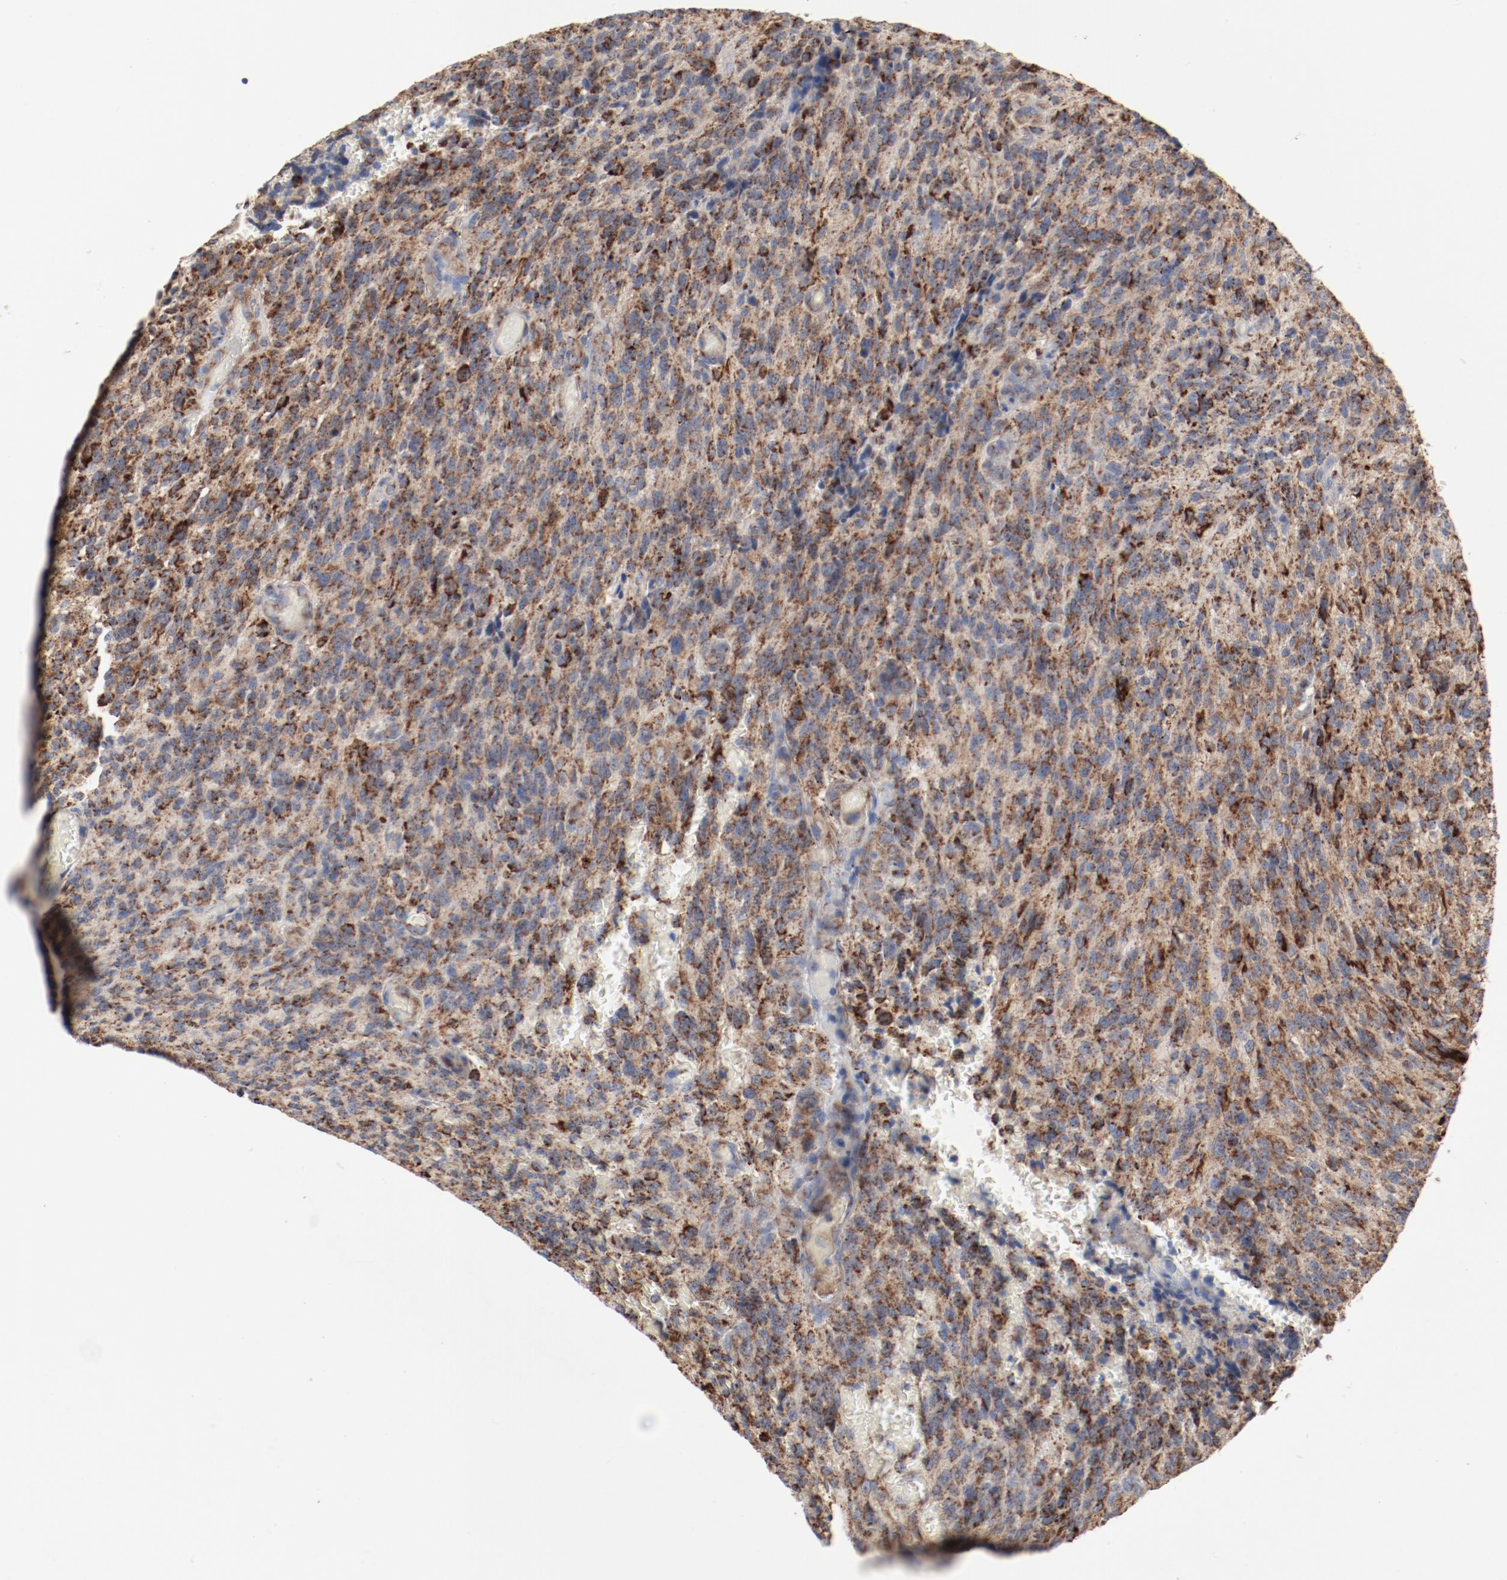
{"staining": {"intensity": "moderate", "quantity": ">75%", "location": "cytoplasmic/membranous"}, "tissue": "glioma", "cell_type": "Tumor cells", "image_type": "cancer", "snomed": [{"axis": "morphology", "description": "Normal tissue, NOS"}, {"axis": "morphology", "description": "Glioma, malignant, High grade"}, {"axis": "topography", "description": "Cerebral cortex"}], "caption": "A brown stain shows moderate cytoplasmic/membranous staining of a protein in glioma tumor cells.", "gene": "SETD3", "patient": {"sex": "male", "age": 56}}